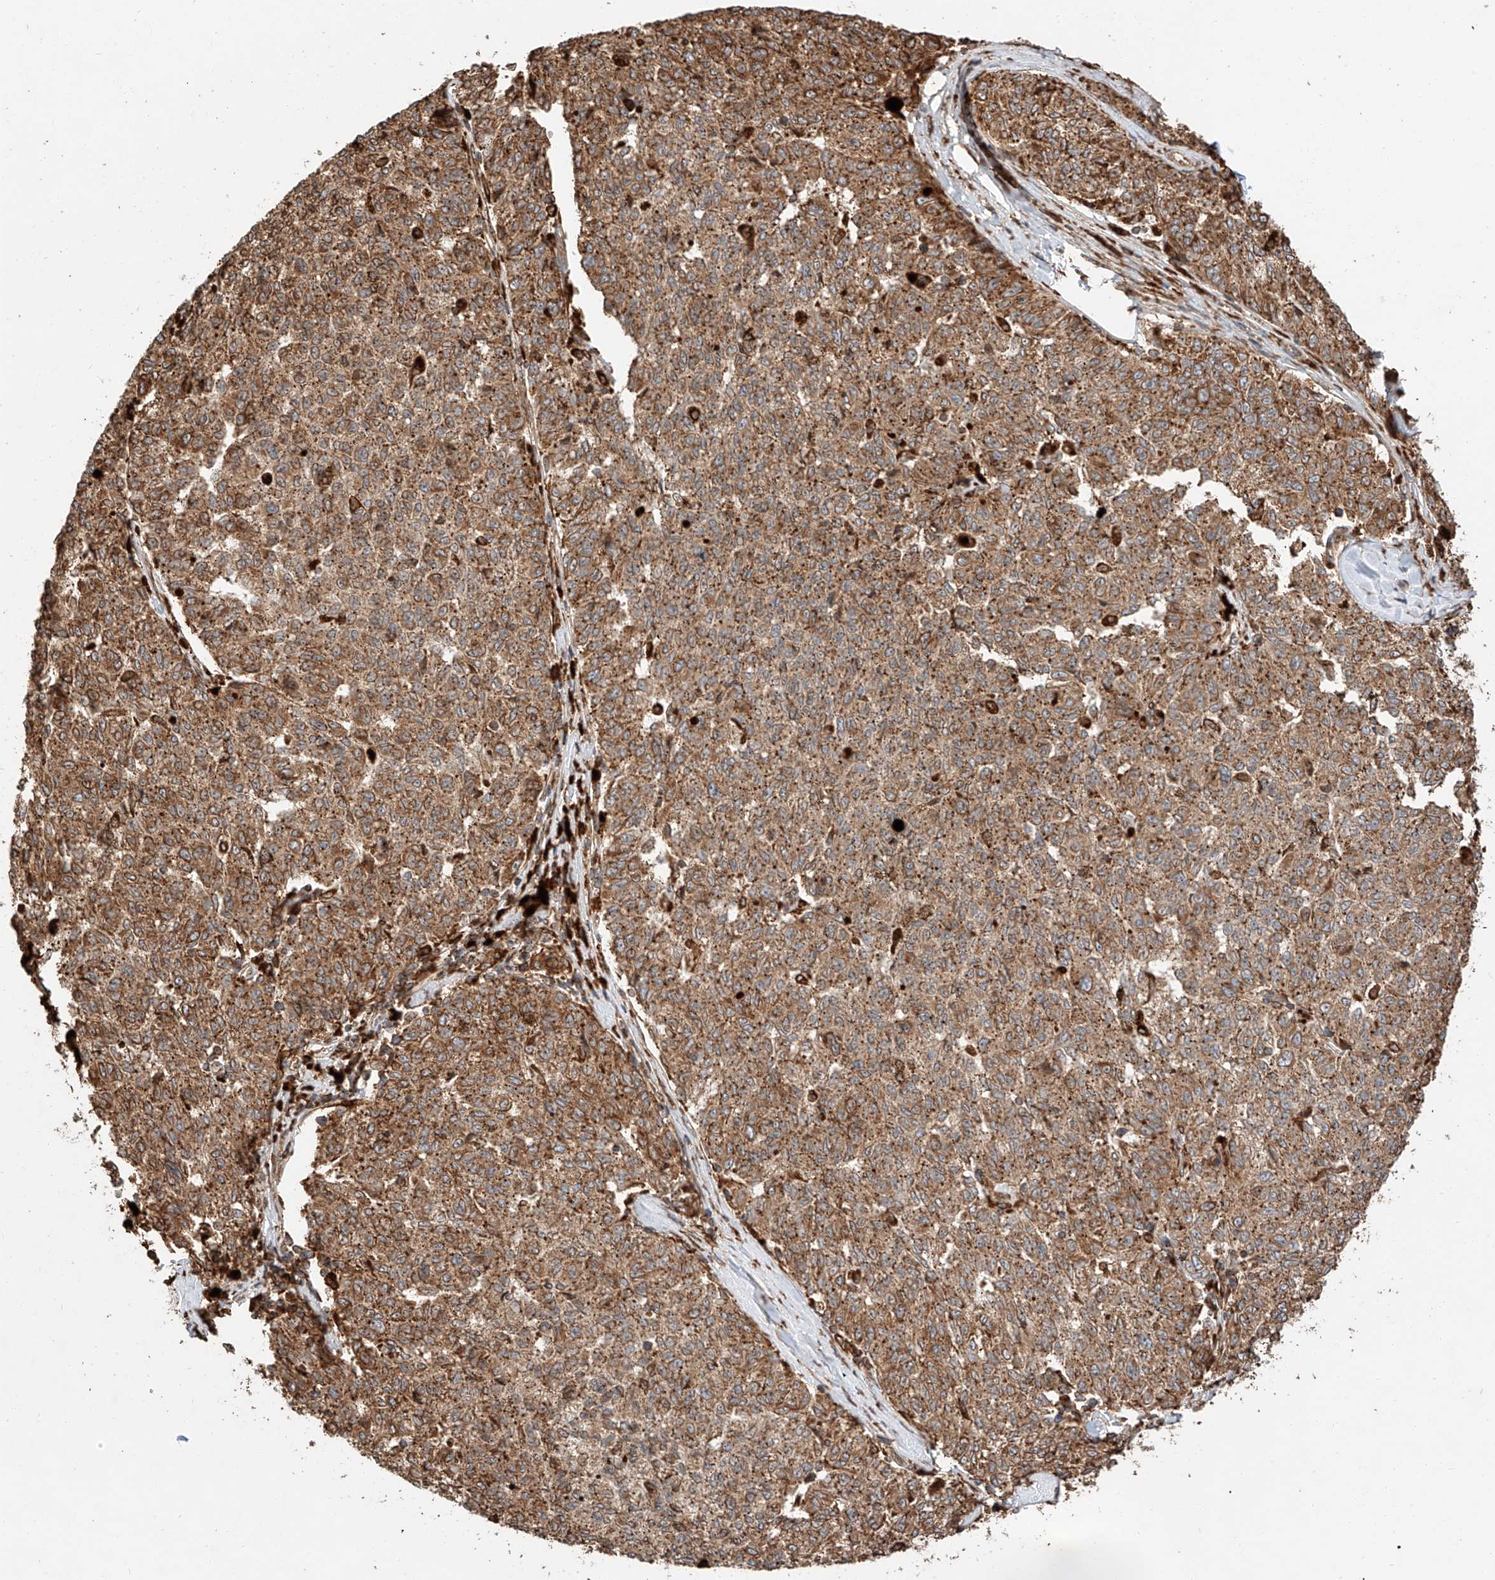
{"staining": {"intensity": "strong", "quantity": ">75%", "location": "cytoplasmic/membranous"}, "tissue": "melanoma", "cell_type": "Tumor cells", "image_type": "cancer", "snomed": [{"axis": "morphology", "description": "Malignant melanoma, NOS"}, {"axis": "topography", "description": "Skin"}], "caption": "Strong cytoplasmic/membranous positivity for a protein is present in approximately >75% of tumor cells of melanoma using immunohistochemistry.", "gene": "ZNF84", "patient": {"sex": "female", "age": 72}}